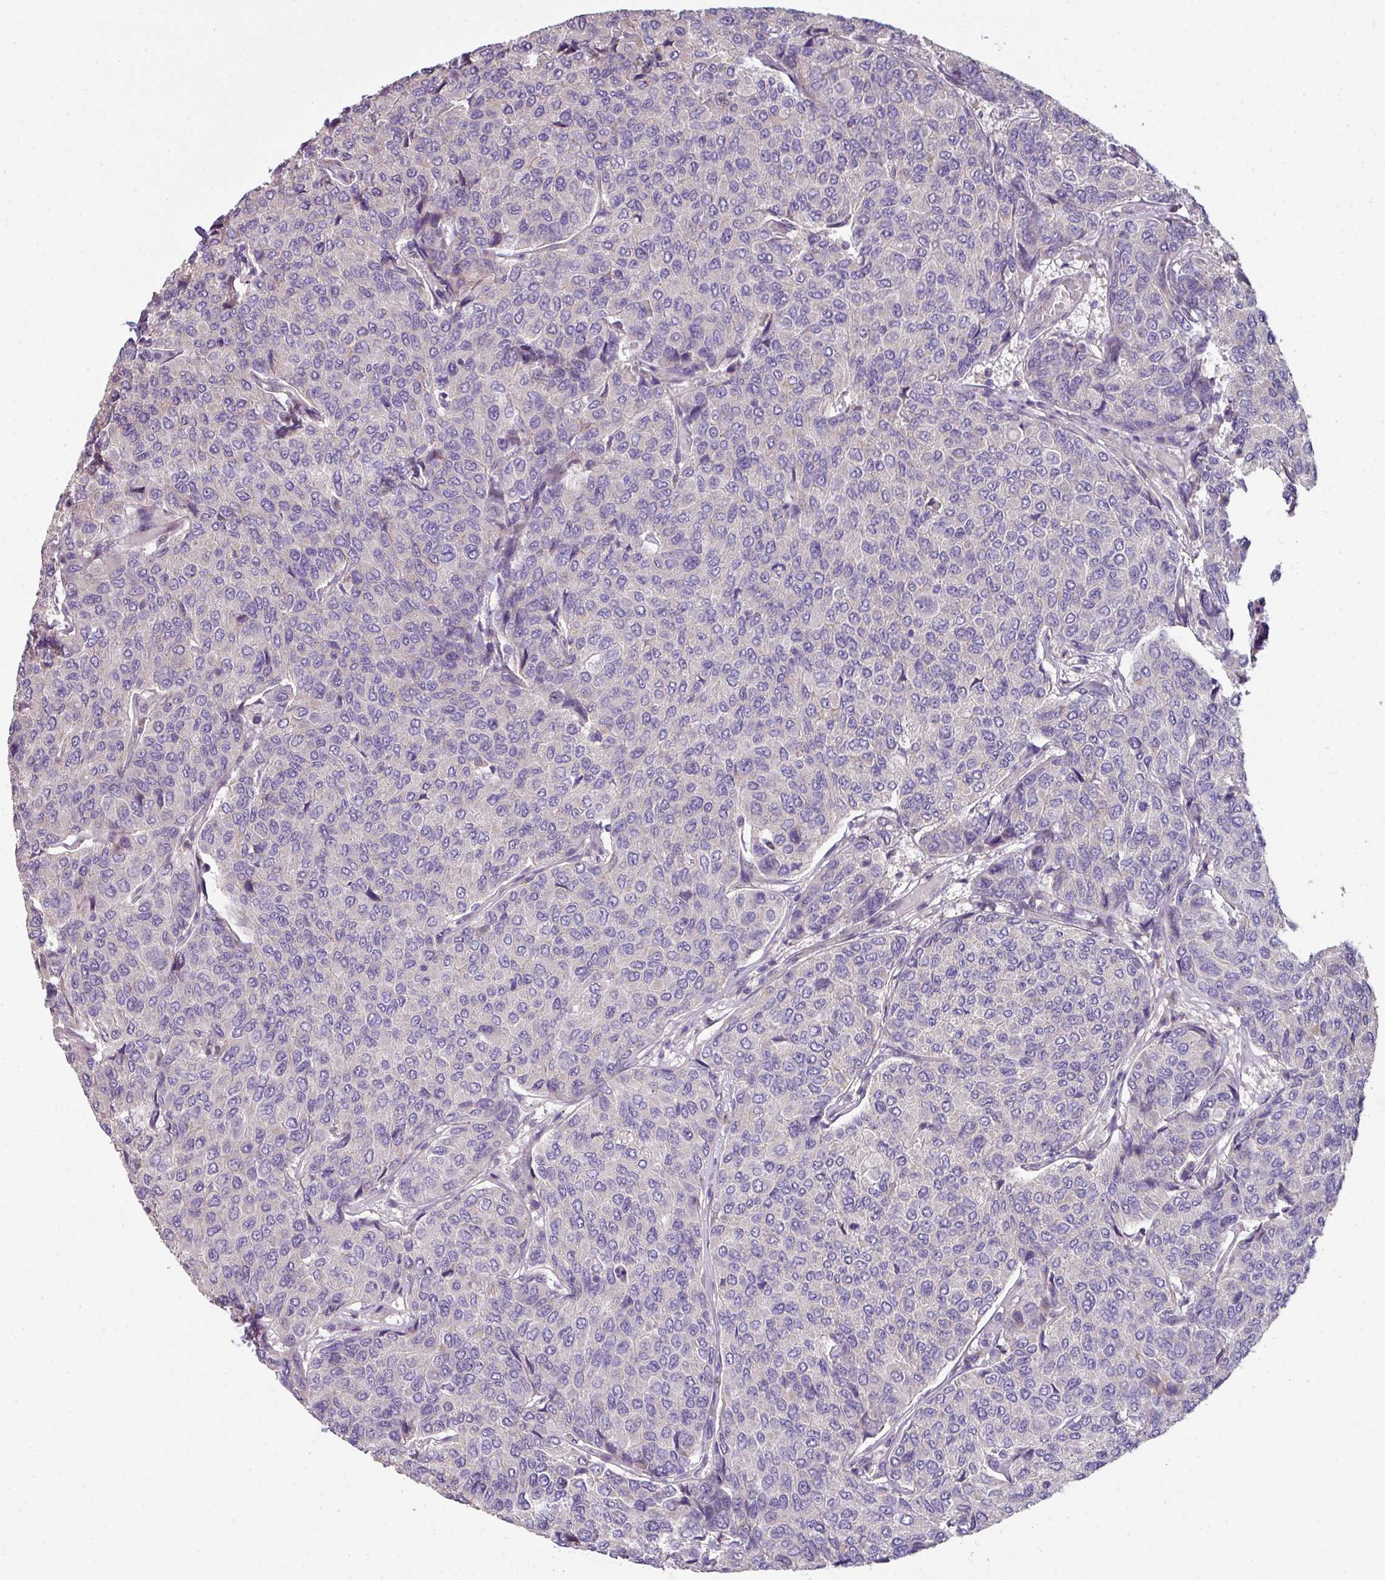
{"staining": {"intensity": "negative", "quantity": "none", "location": "none"}, "tissue": "breast cancer", "cell_type": "Tumor cells", "image_type": "cancer", "snomed": [{"axis": "morphology", "description": "Duct carcinoma"}, {"axis": "topography", "description": "Breast"}], "caption": "Immunohistochemistry (IHC) of human intraductal carcinoma (breast) reveals no staining in tumor cells. (DAB (3,3'-diaminobenzidine) immunohistochemistry with hematoxylin counter stain).", "gene": "LRRC9", "patient": {"sex": "female", "age": 55}}